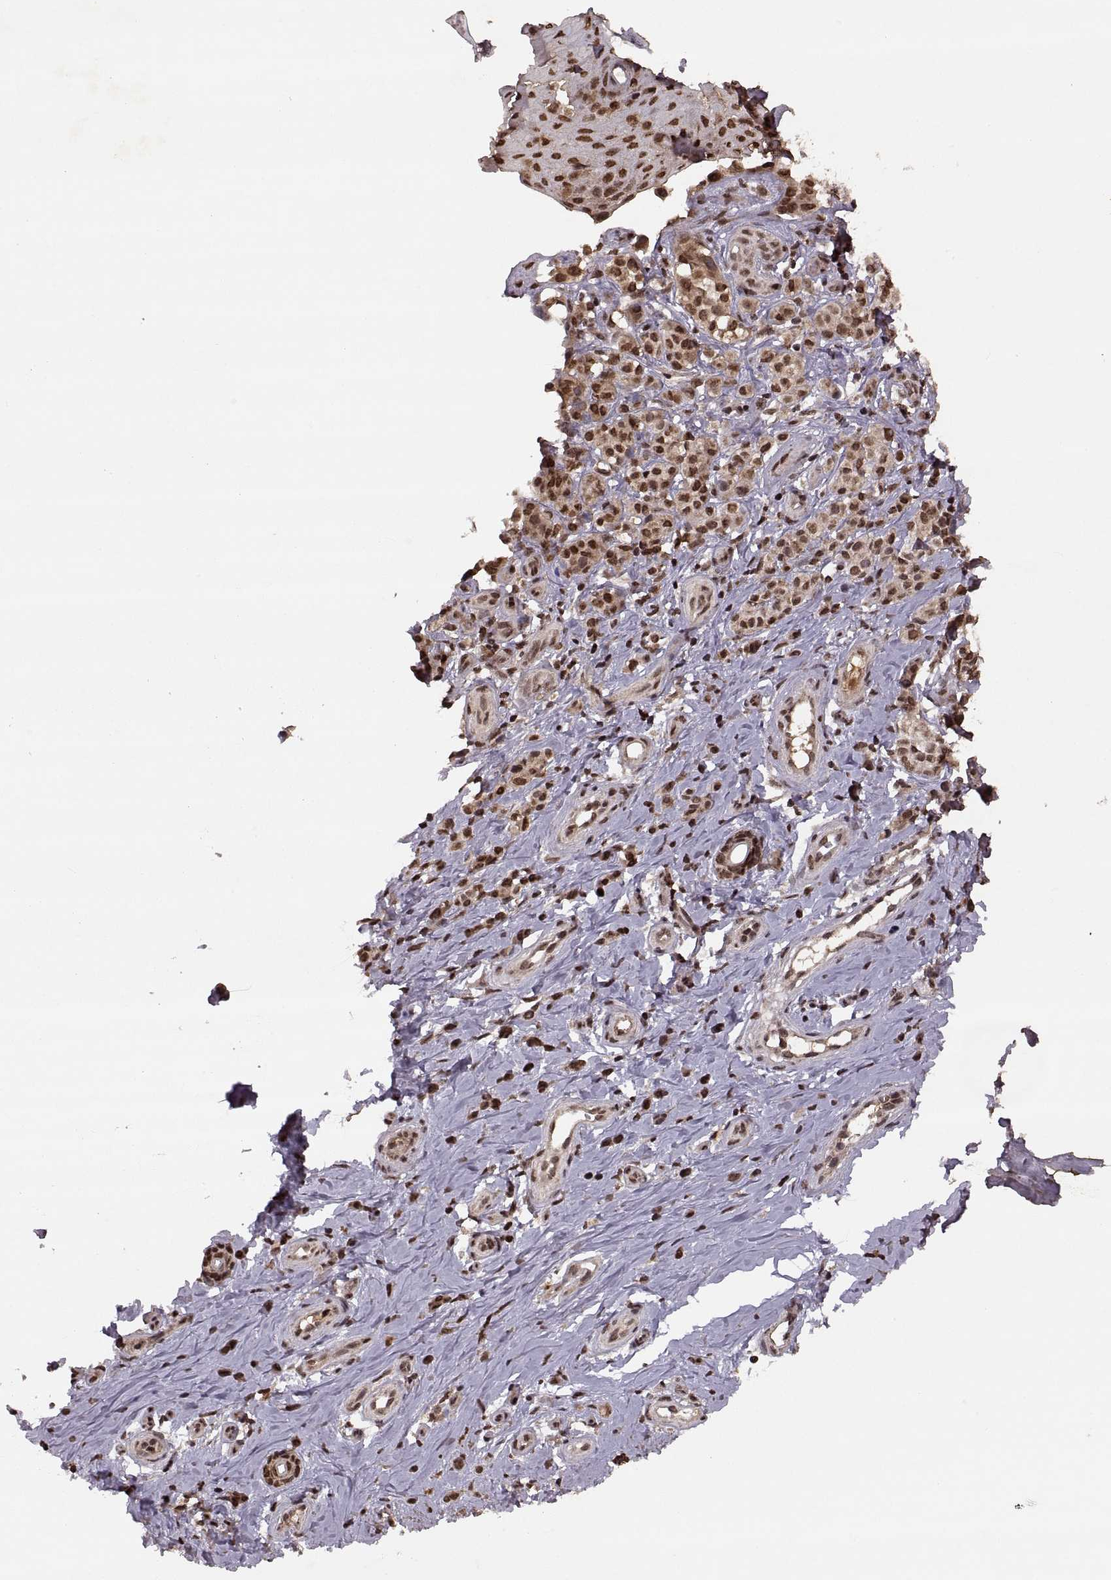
{"staining": {"intensity": "strong", "quantity": ">75%", "location": "nuclear"}, "tissue": "melanoma", "cell_type": "Tumor cells", "image_type": "cancer", "snomed": [{"axis": "morphology", "description": "Malignant melanoma, NOS"}, {"axis": "topography", "description": "Skin"}], "caption": "Melanoma stained for a protein exhibits strong nuclear positivity in tumor cells.", "gene": "RFT1", "patient": {"sex": "female", "age": 76}}